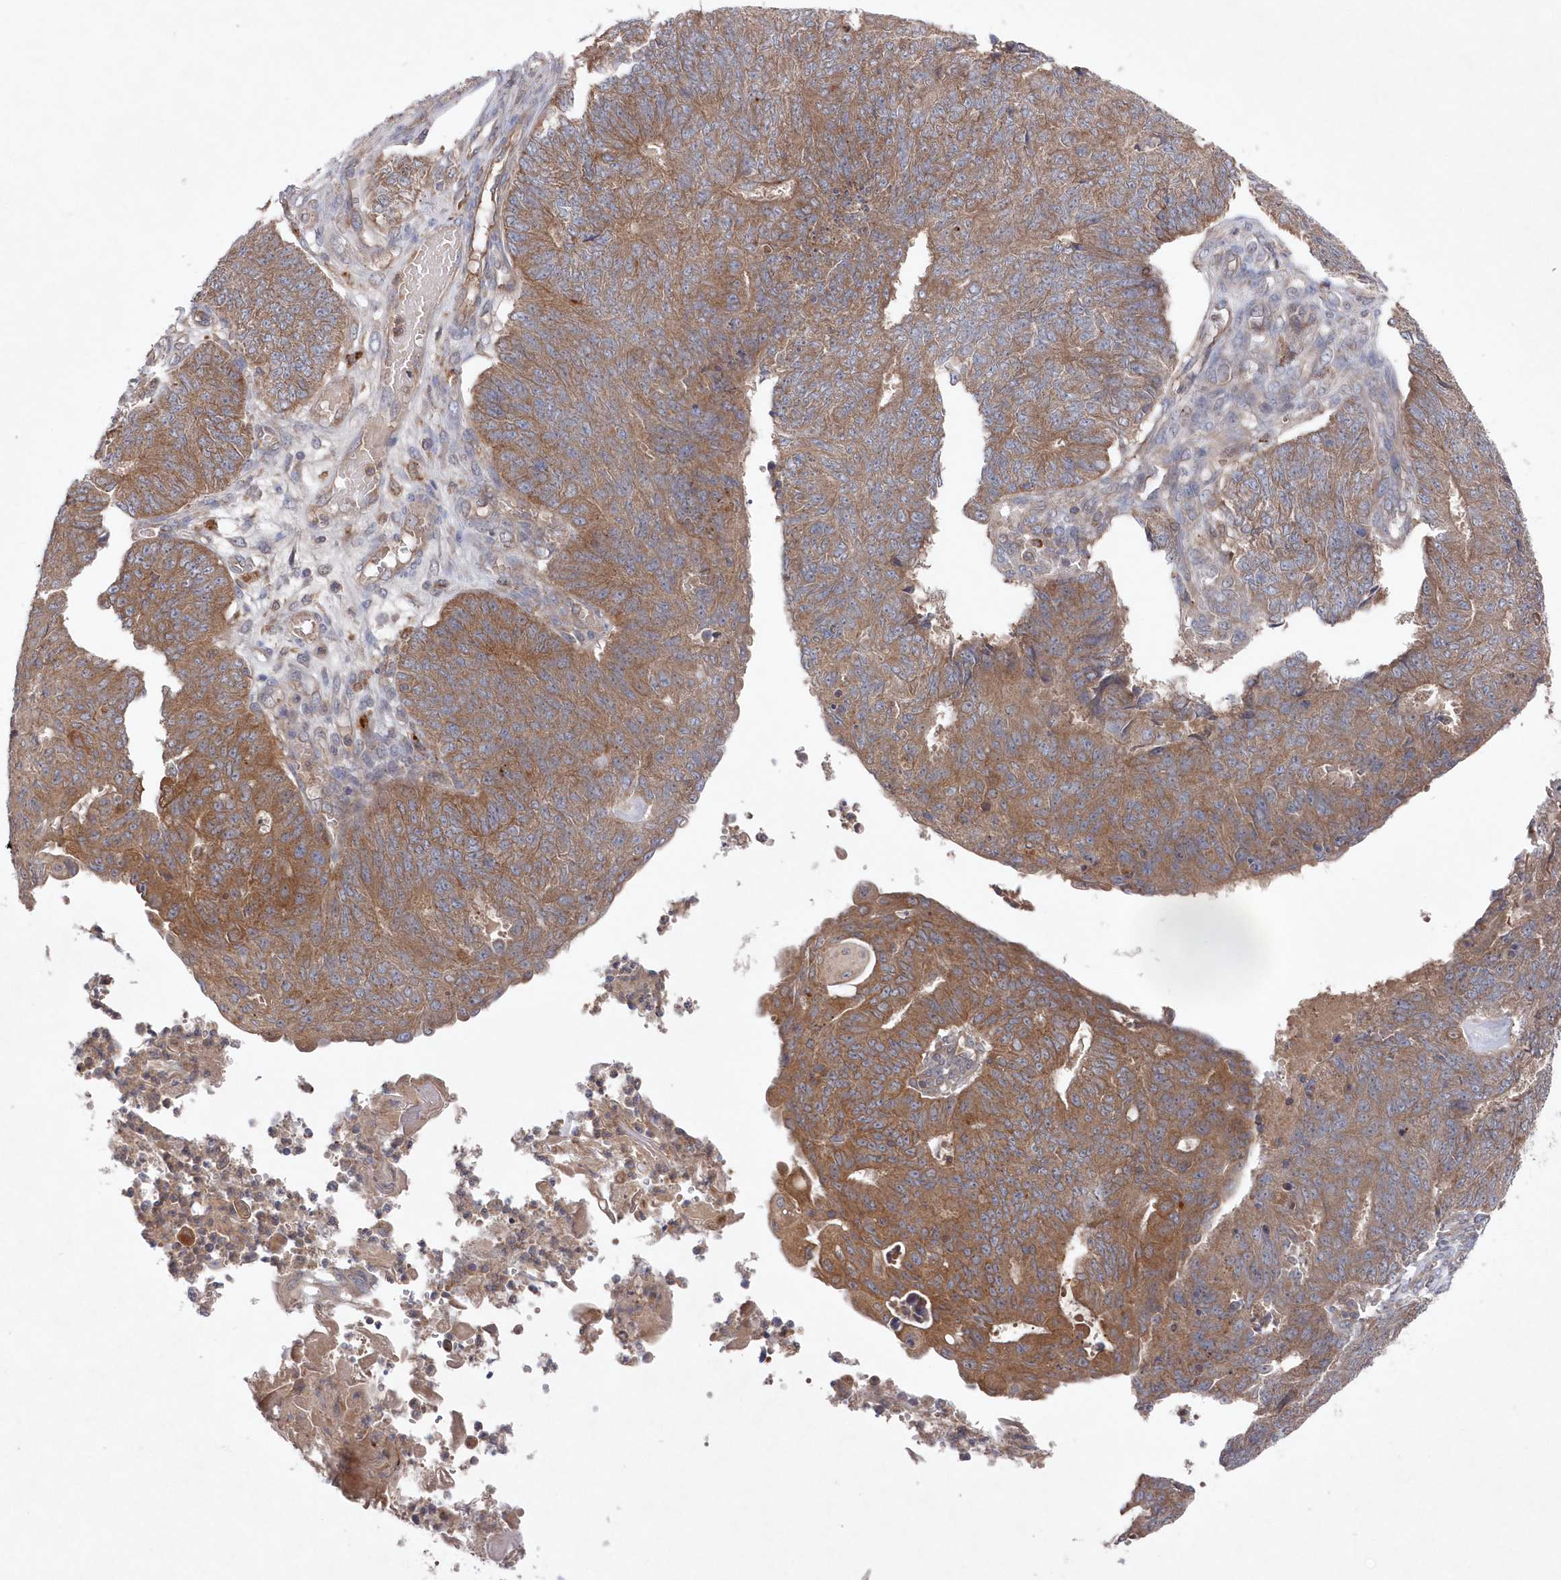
{"staining": {"intensity": "moderate", "quantity": ">75%", "location": "cytoplasmic/membranous"}, "tissue": "endometrial cancer", "cell_type": "Tumor cells", "image_type": "cancer", "snomed": [{"axis": "morphology", "description": "Adenocarcinoma, NOS"}, {"axis": "topography", "description": "Endometrium"}], "caption": "A brown stain shows moderate cytoplasmic/membranous expression of a protein in human adenocarcinoma (endometrial) tumor cells.", "gene": "ASNSD1", "patient": {"sex": "female", "age": 32}}